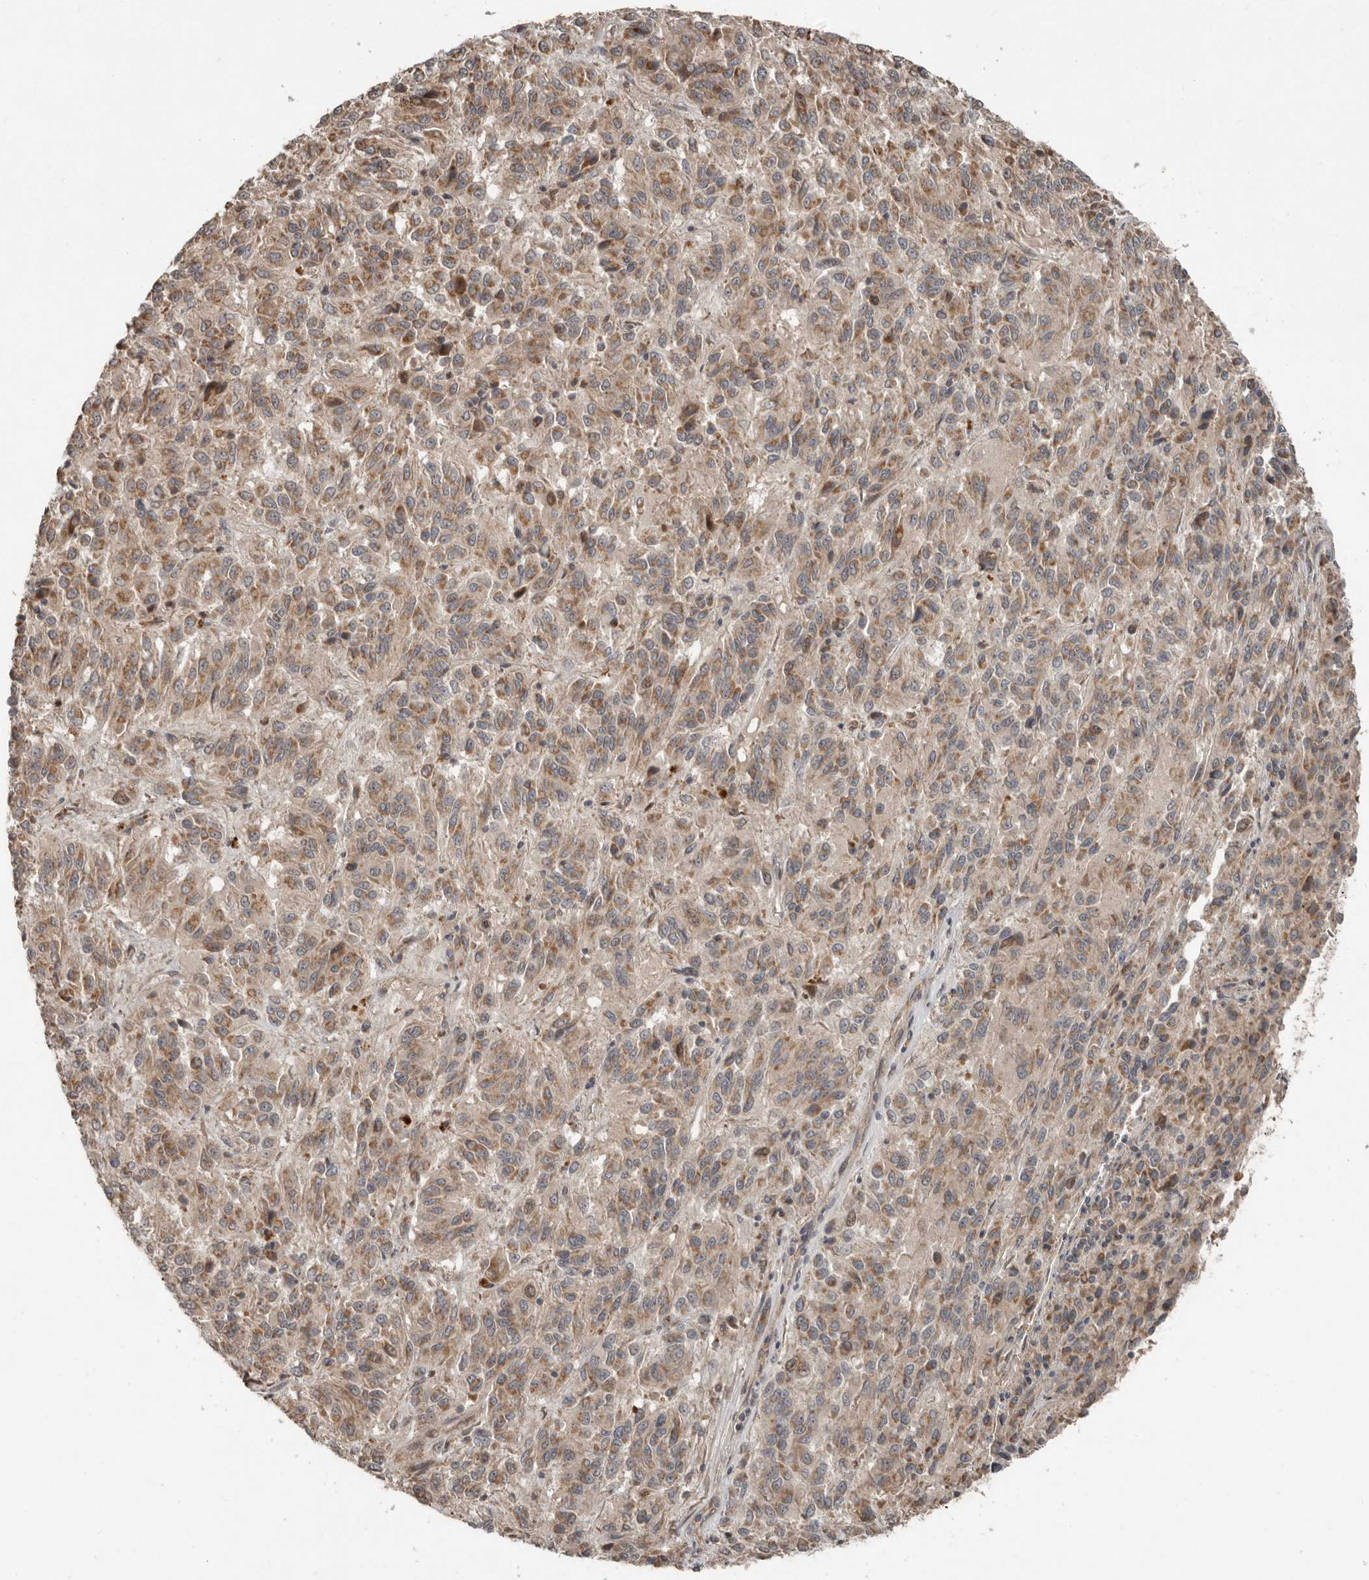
{"staining": {"intensity": "moderate", "quantity": ">75%", "location": "cytoplasmic/membranous"}, "tissue": "melanoma", "cell_type": "Tumor cells", "image_type": "cancer", "snomed": [{"axis": "morphology", "description": "Malignant melanoma, Metastatic site"}, {"axis": "topography", "description": "Lung"}], "caption": "Immunohistochemistry of human malignant melanoma (metastatic site) exhibits medium levels of moderate cytoplasmic/membranous staining in about >75% of tumor cells. Nuclei are stained in blue.", "gene": "SLC6A7", "patient": {"sex": "male", "age": 64}}